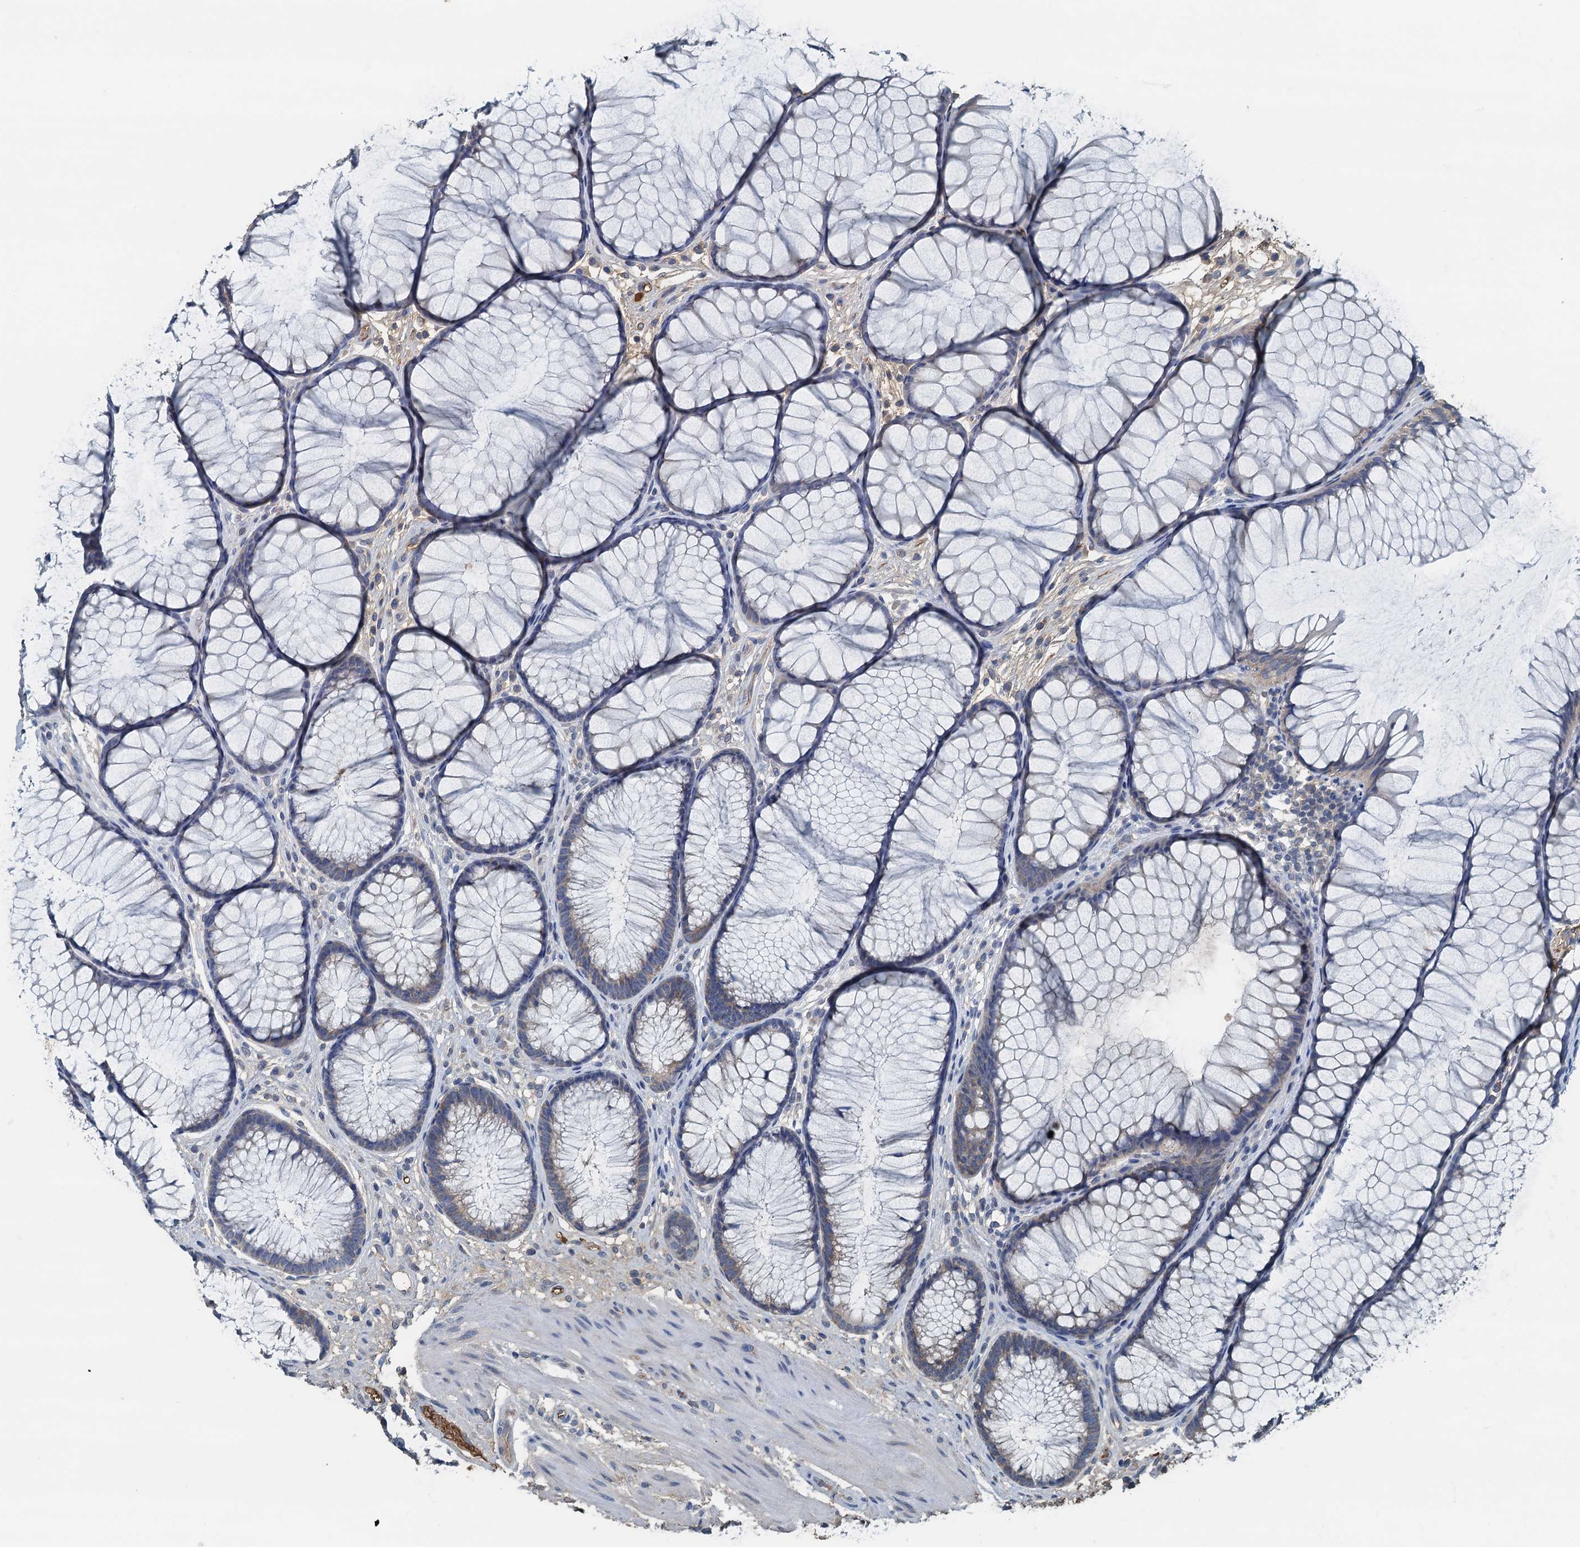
{"staining": {"intensity": "moderate", "quantity": ">75%", "location": "cytoplasmic/membranous"}, "tissue": "colon", "cell_type": "Endothelial cells", "image_type": "normal", "snomed": [{"axis": "morphology", "description": "Normal tissue, NOS"}, {"axis": "topography", "description": "Colon"}], "caption": "Immunohistochemical staining of benign colon demonstrates medium levels of moderate cytoplasmic/membranous staining in about >75% of endothelial cells. Immunohistochemistry stains the protein of interest in brown and the nuclei are stained blue.", "gene": "LSM14B", "patient": {"sex": "female", "age": 82}}